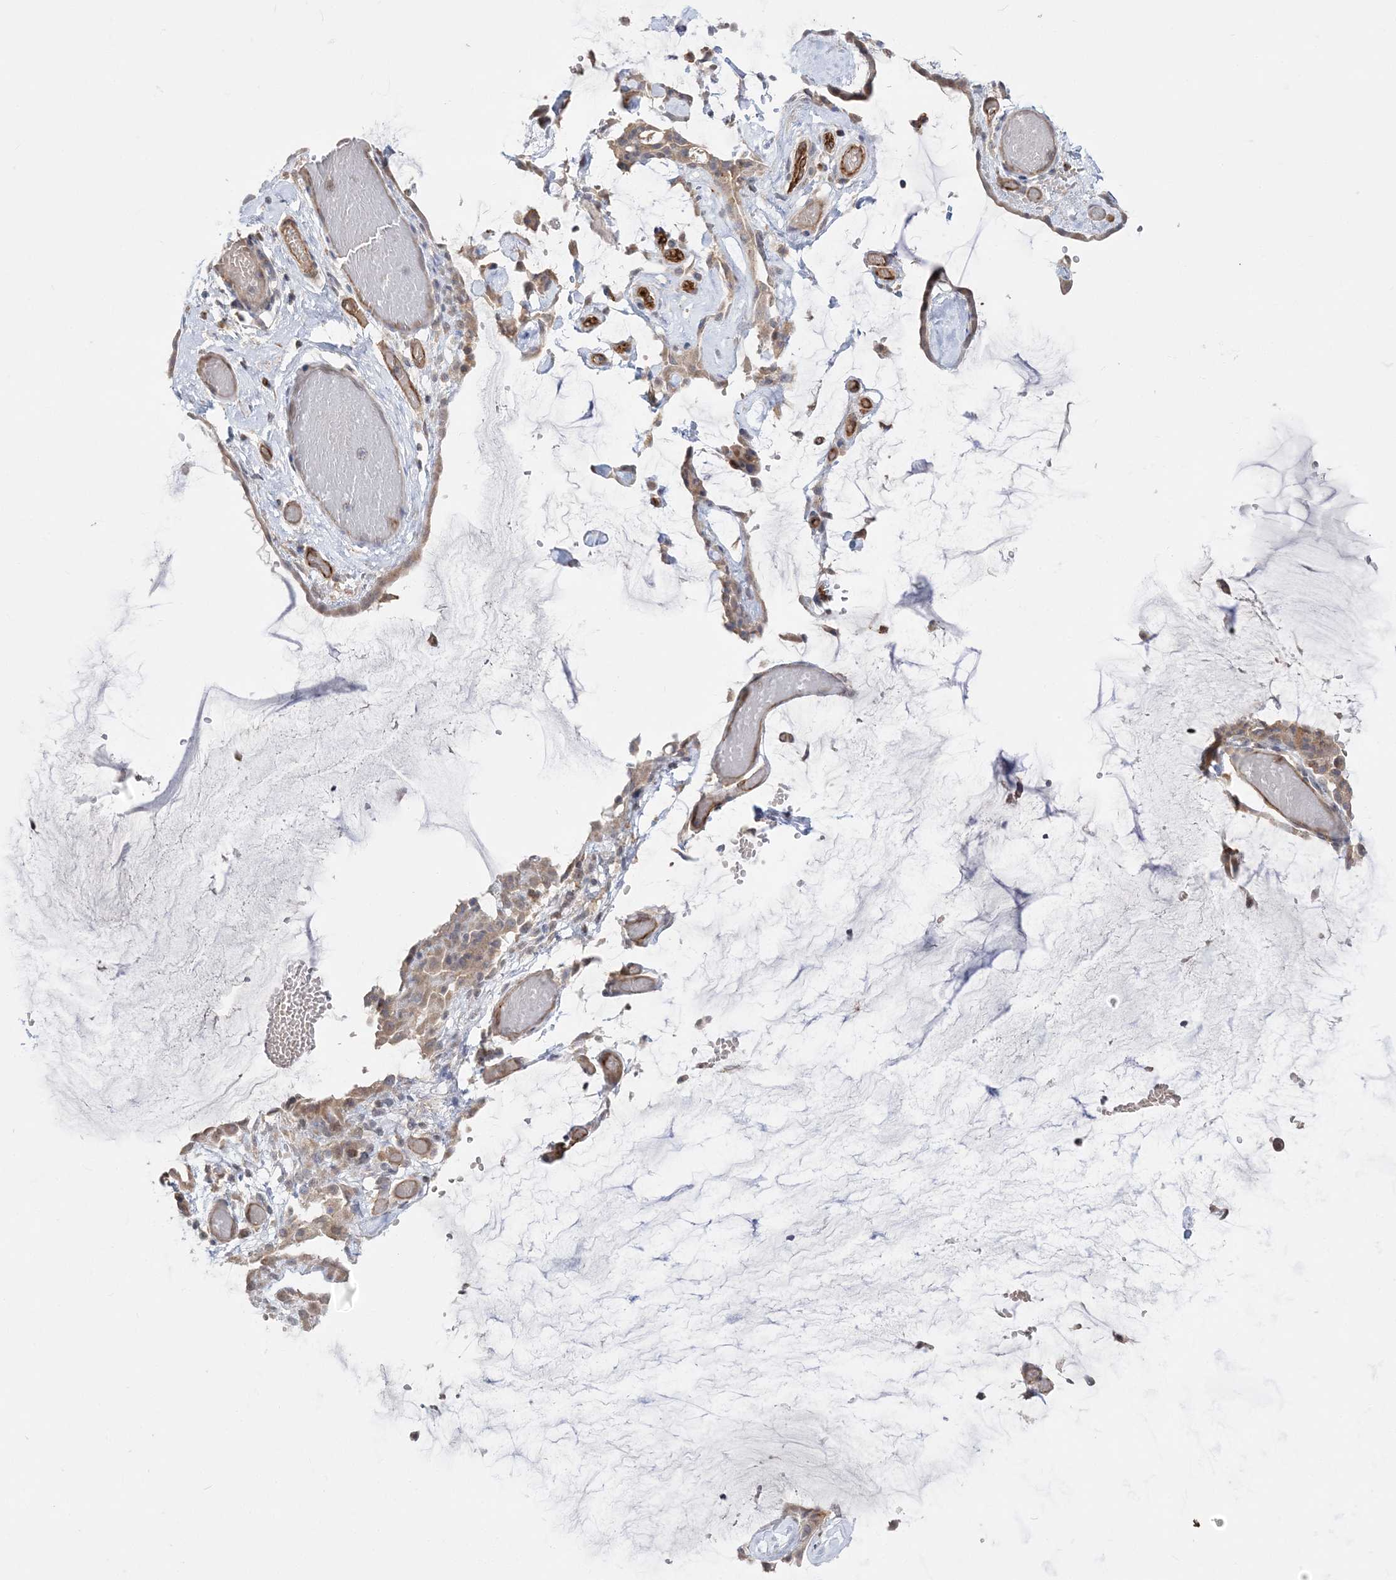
{"staining": {"intensity": "moderate", "quantity": ">75%", "location": "cytoplasmic/membranous"}, "tissue": "ovarian cancer", "cell_type": "Tumor cells", "image_type": "cancer", "snomed": [{"axis": "morphology", "description": "Cystadenocarcinoma, mucinous, NOS"}, {"axis": "topography", "description": "Ovary"}], "caption": "The photomicrograph shows staining of ovarian cancer, revealing moderate cytoplasmic/membranous protein expression (brown color) within tumor cells.", "gene": "FARSB", "patient": {"sex": "female", "age": 39}}